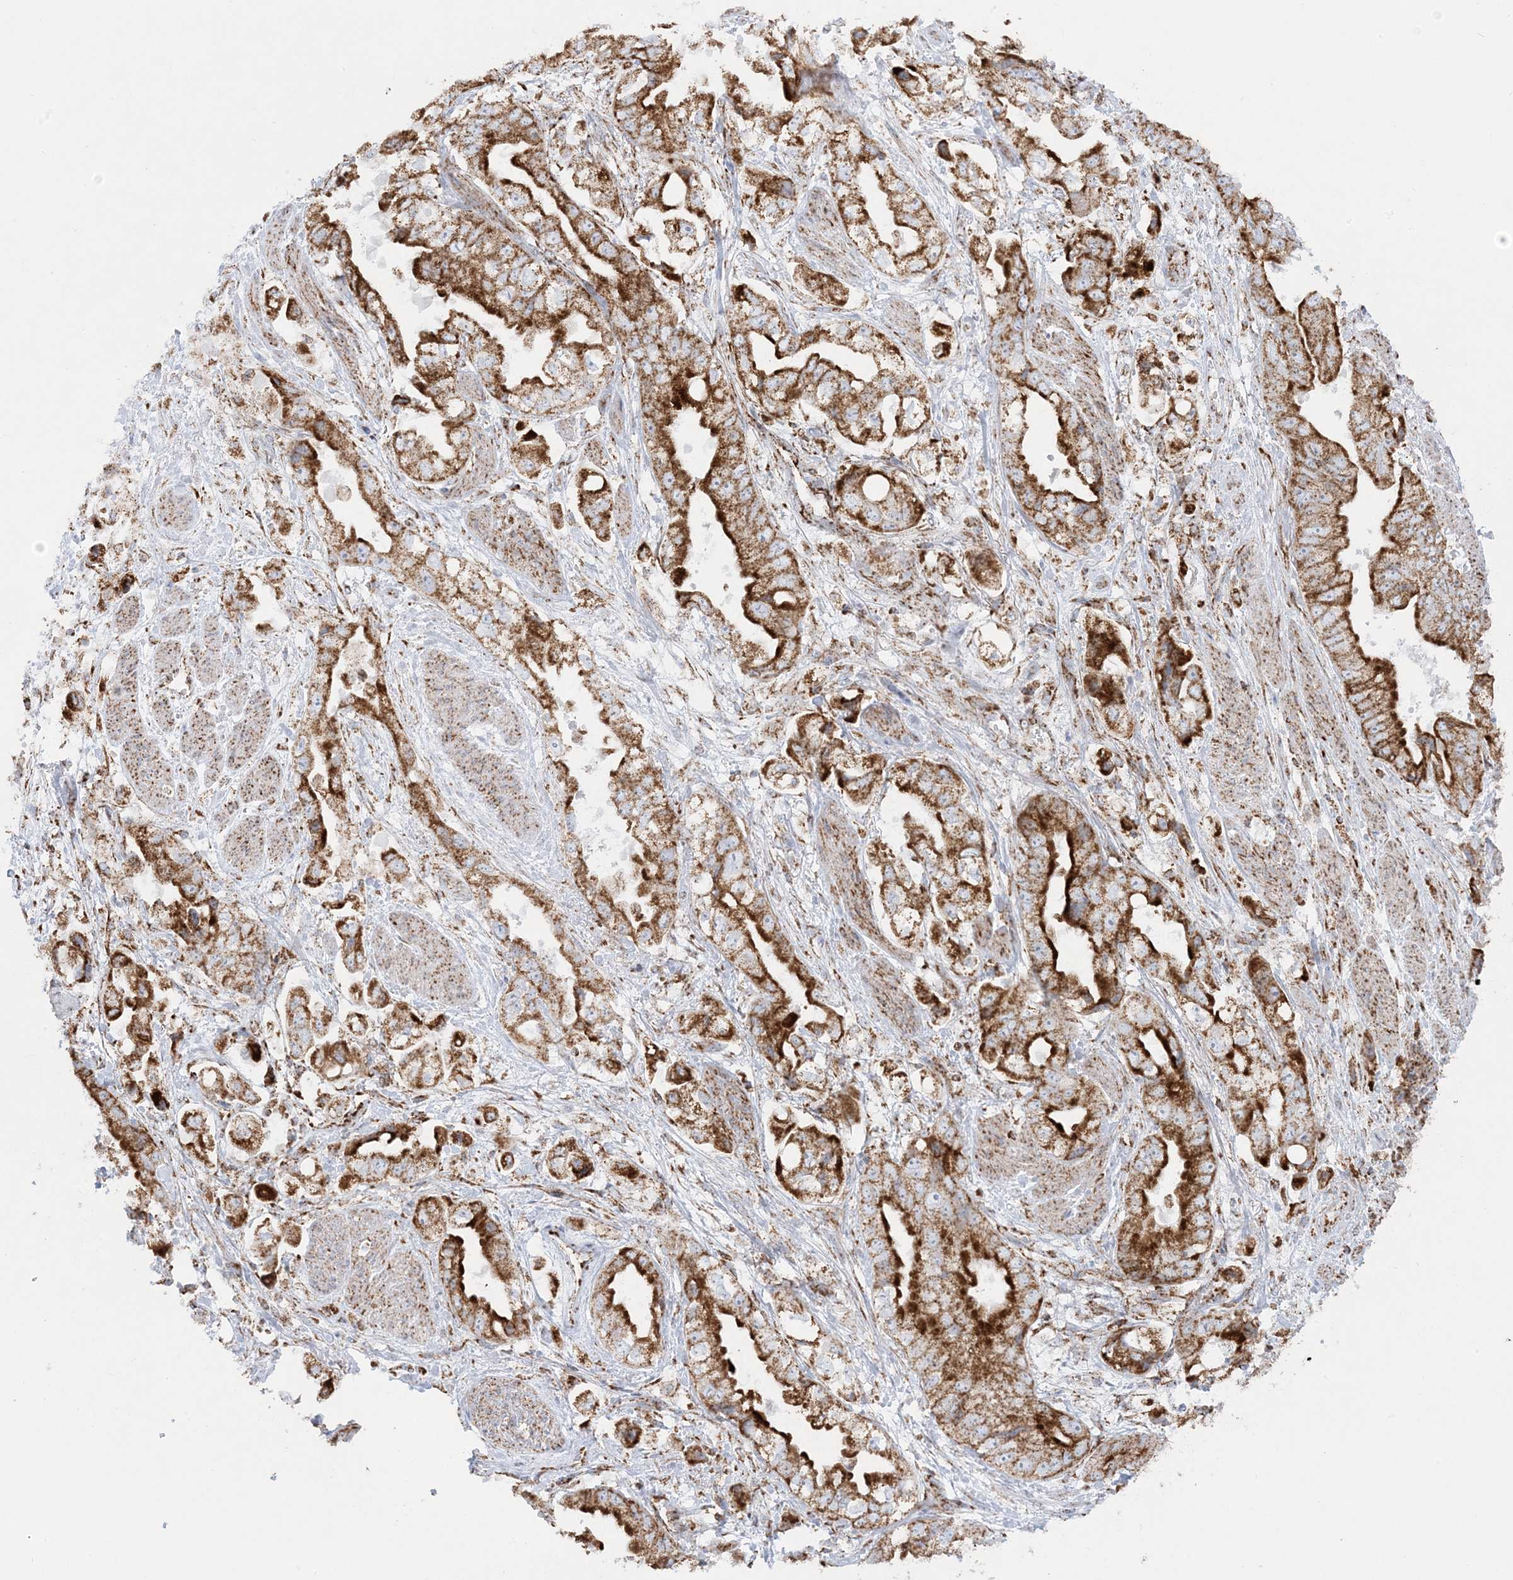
{"staining": {"intensity": "strong", "quantity": ">75%", "location": "cytoplasmic/membranous"}, "tissue": "stomach cancer", "cell_type": "Tumor cells", "image_type": "cancer", "snomed": [{"axis": "morphology", "description": "Adenocarcinoma, NOS"}, {"axis": "topography", "description": "Stomach"}], "caption": "An immunohistochemistry photomicrograph of neoplastic tissue is shown. Protein staining in brown shows strong cytoplasmic/membranous positivity in stomach adenocarcinoma within tumor cells. The staining was performed using DAB (3,3'-diaminobenzidine), with brown indicating positive protein expression. Nuclei are stained blue with hematoxylin.", "gene": "MRPS36", "patient": {"sex": "male", "age": 62}}